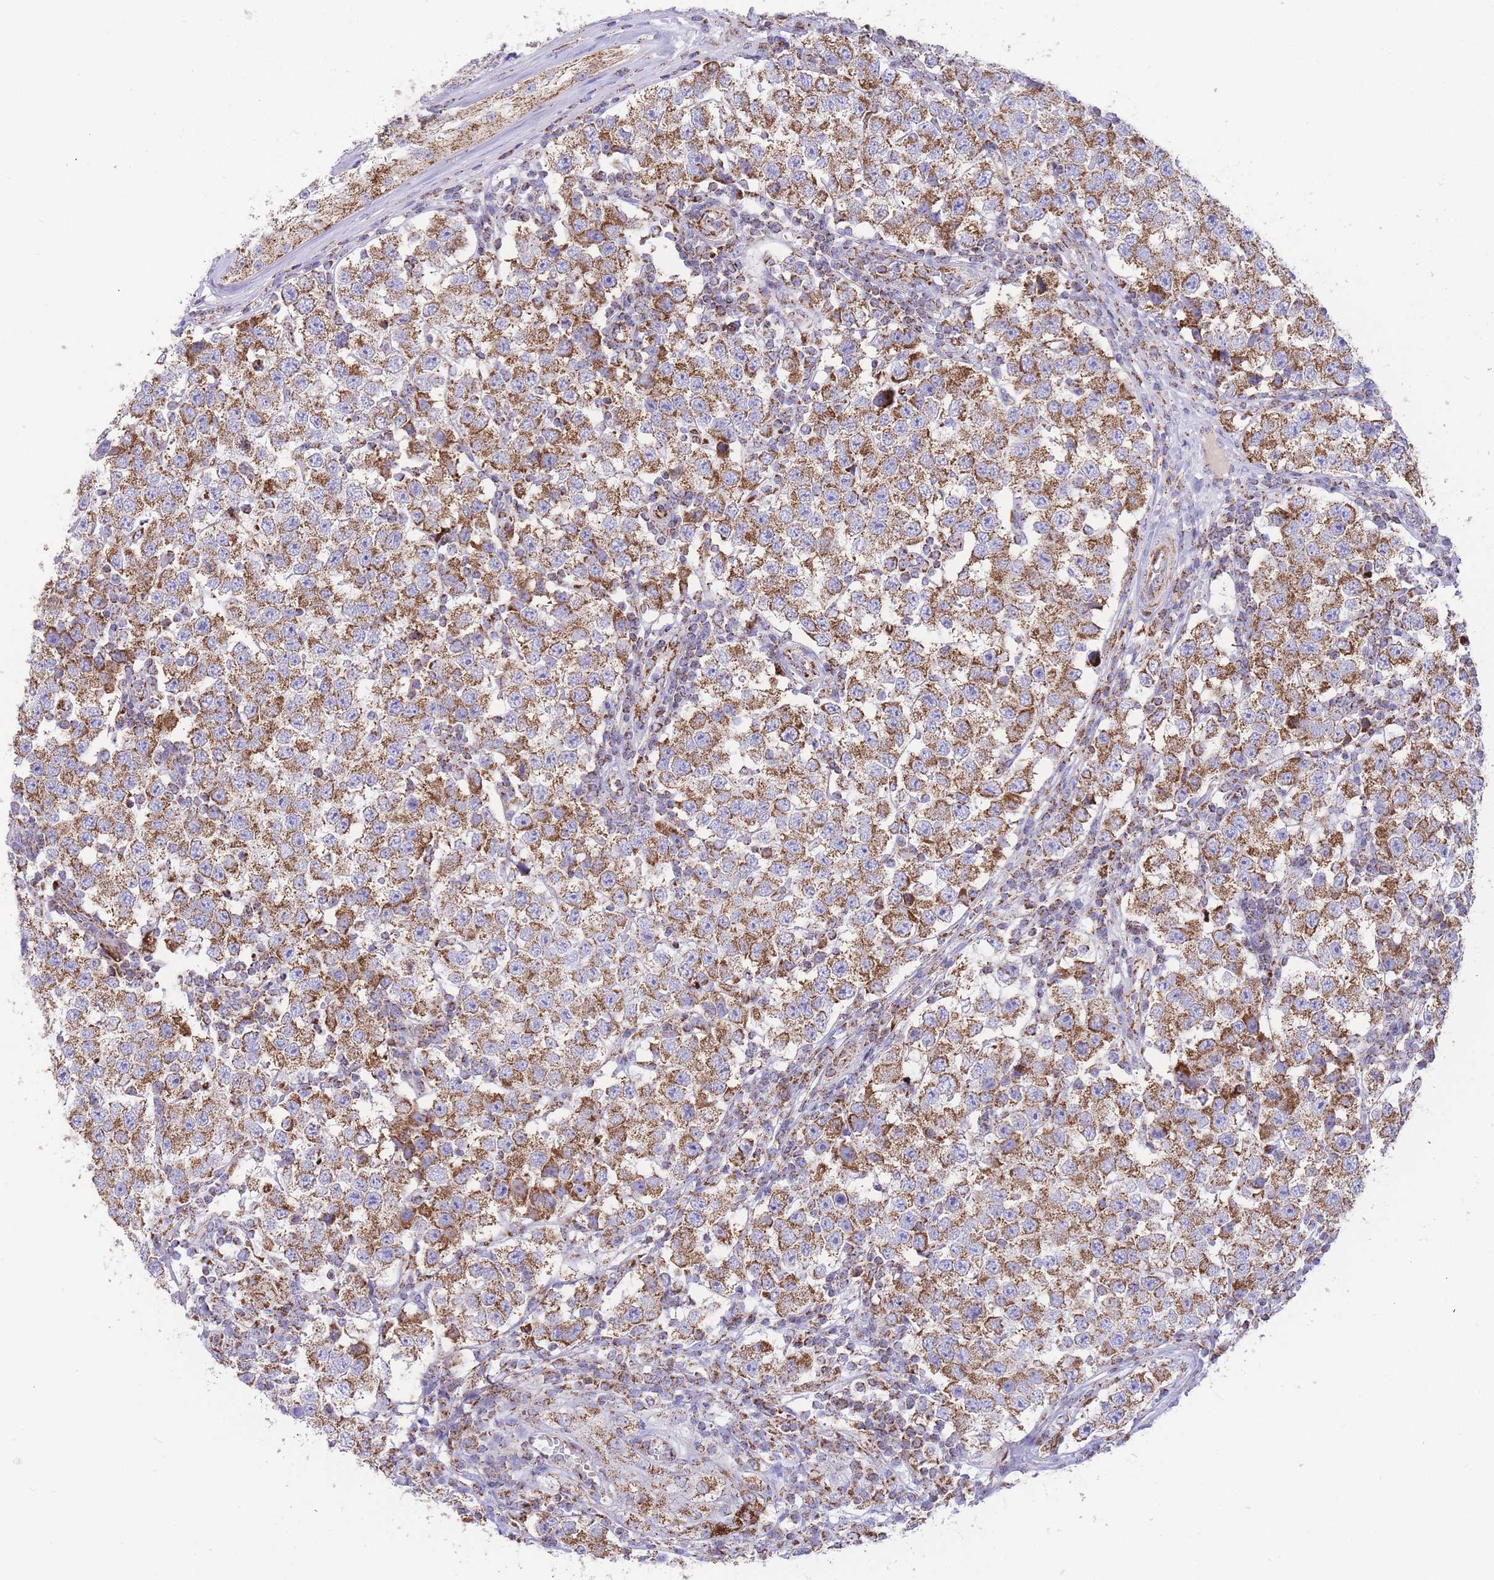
{"staining": {"intensity": "moderate", "quantity": ">75%", "location": "cytoplasmic/membranous"}, "tissue": "testis cancer", "cell_type": "Tumor cells", "image_type": "cancer", "snomed": [{"axis": "morphology", "description": "Seminoma, NOS"}, {"axis": "topography", "description": "Testis"}], "caption": "Seminoma (testis) was stained to show a protein in brown. There is medium levels of moderate cytoplasmic/membranous staining in about >75% of tumor cells.", "gene": "GSTM1", "patient": {"sex": "male", "age": 34}}